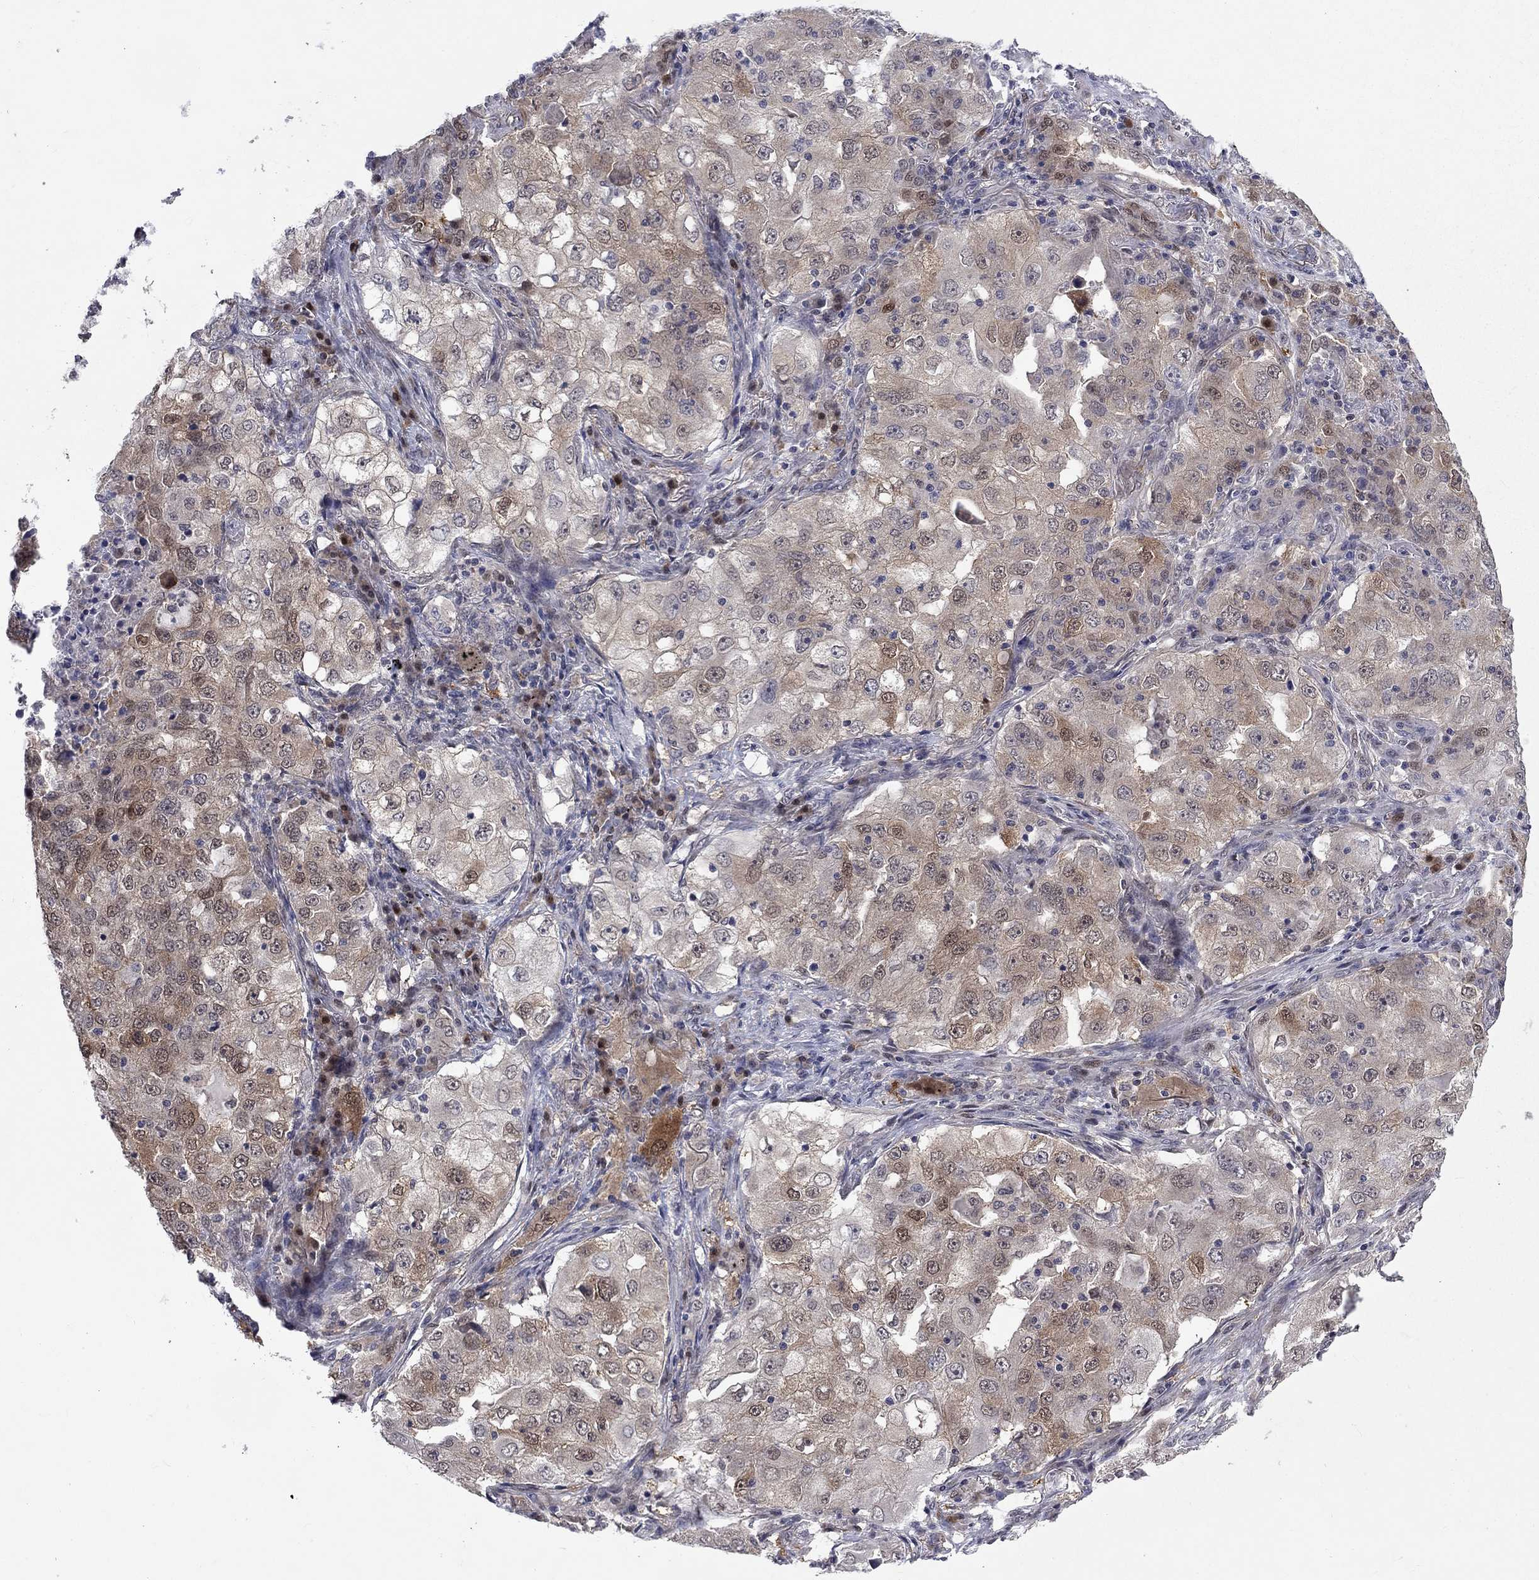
{"staining": {"intensity": "moderate", "quantity": "<25%", "location": "cytoplasmic/membranous"}, "tissue": "lung cancer", "cell_type": "Tumor cells", "image_type": "cancer", "snomed": [{"axis": "morphology", "description": "Adenocarcinoma, NOS"}, {"axis": "topography", "description": "Lung"}], "caption": "Tumor cells reveal low levels of moderate cytoplasmic/membranous expression in about <25% of cells in human lung adenocarcinoma.", "gene": "CBR1", "patient": {"sex": "female", "age": 61}}